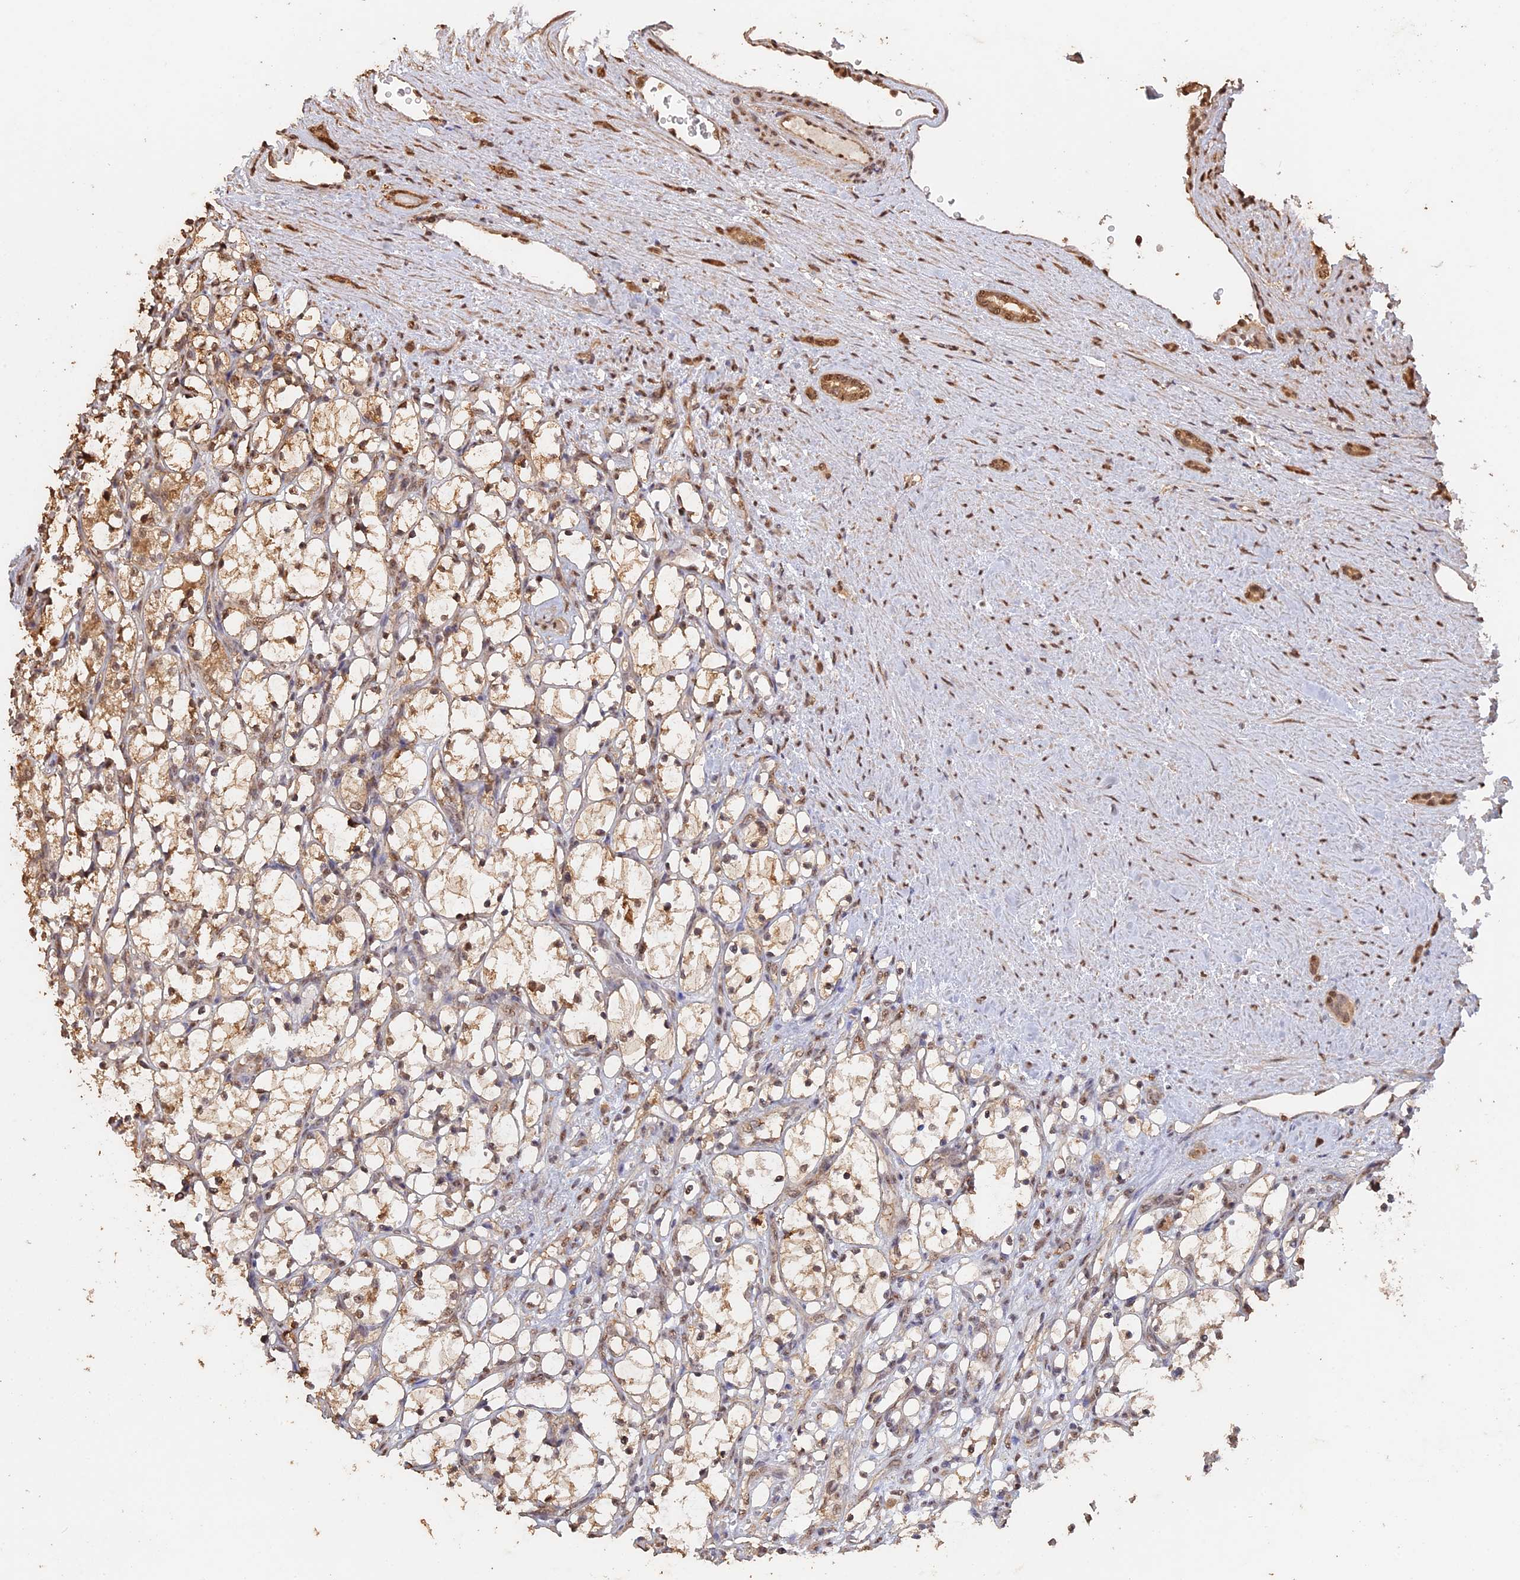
{"staining": {"intensity": "moderate", "quantity": ">75%", "location": "cytoplasmic/membranous,nuclear"}, "tissue": "renal cancer", "cell_type": "Tumor cells", "image_type": "cancer", "snomed": [{"axis": "morphology", "description": "Adenocarcinoma, NOS"}, {"axis": "topography", "description": "Kidney"}], "caption": "Immunohistochemistry (IHC) micrograph of adenocarcinoma (renal) stained for a protein (brown), which displays medium levels of moderate cytoplasmic/membranous and nuclear staining in about >75% of tumor cells.", "gene": "PSMC6", "patient": {"sex": "female", "age": 69}}